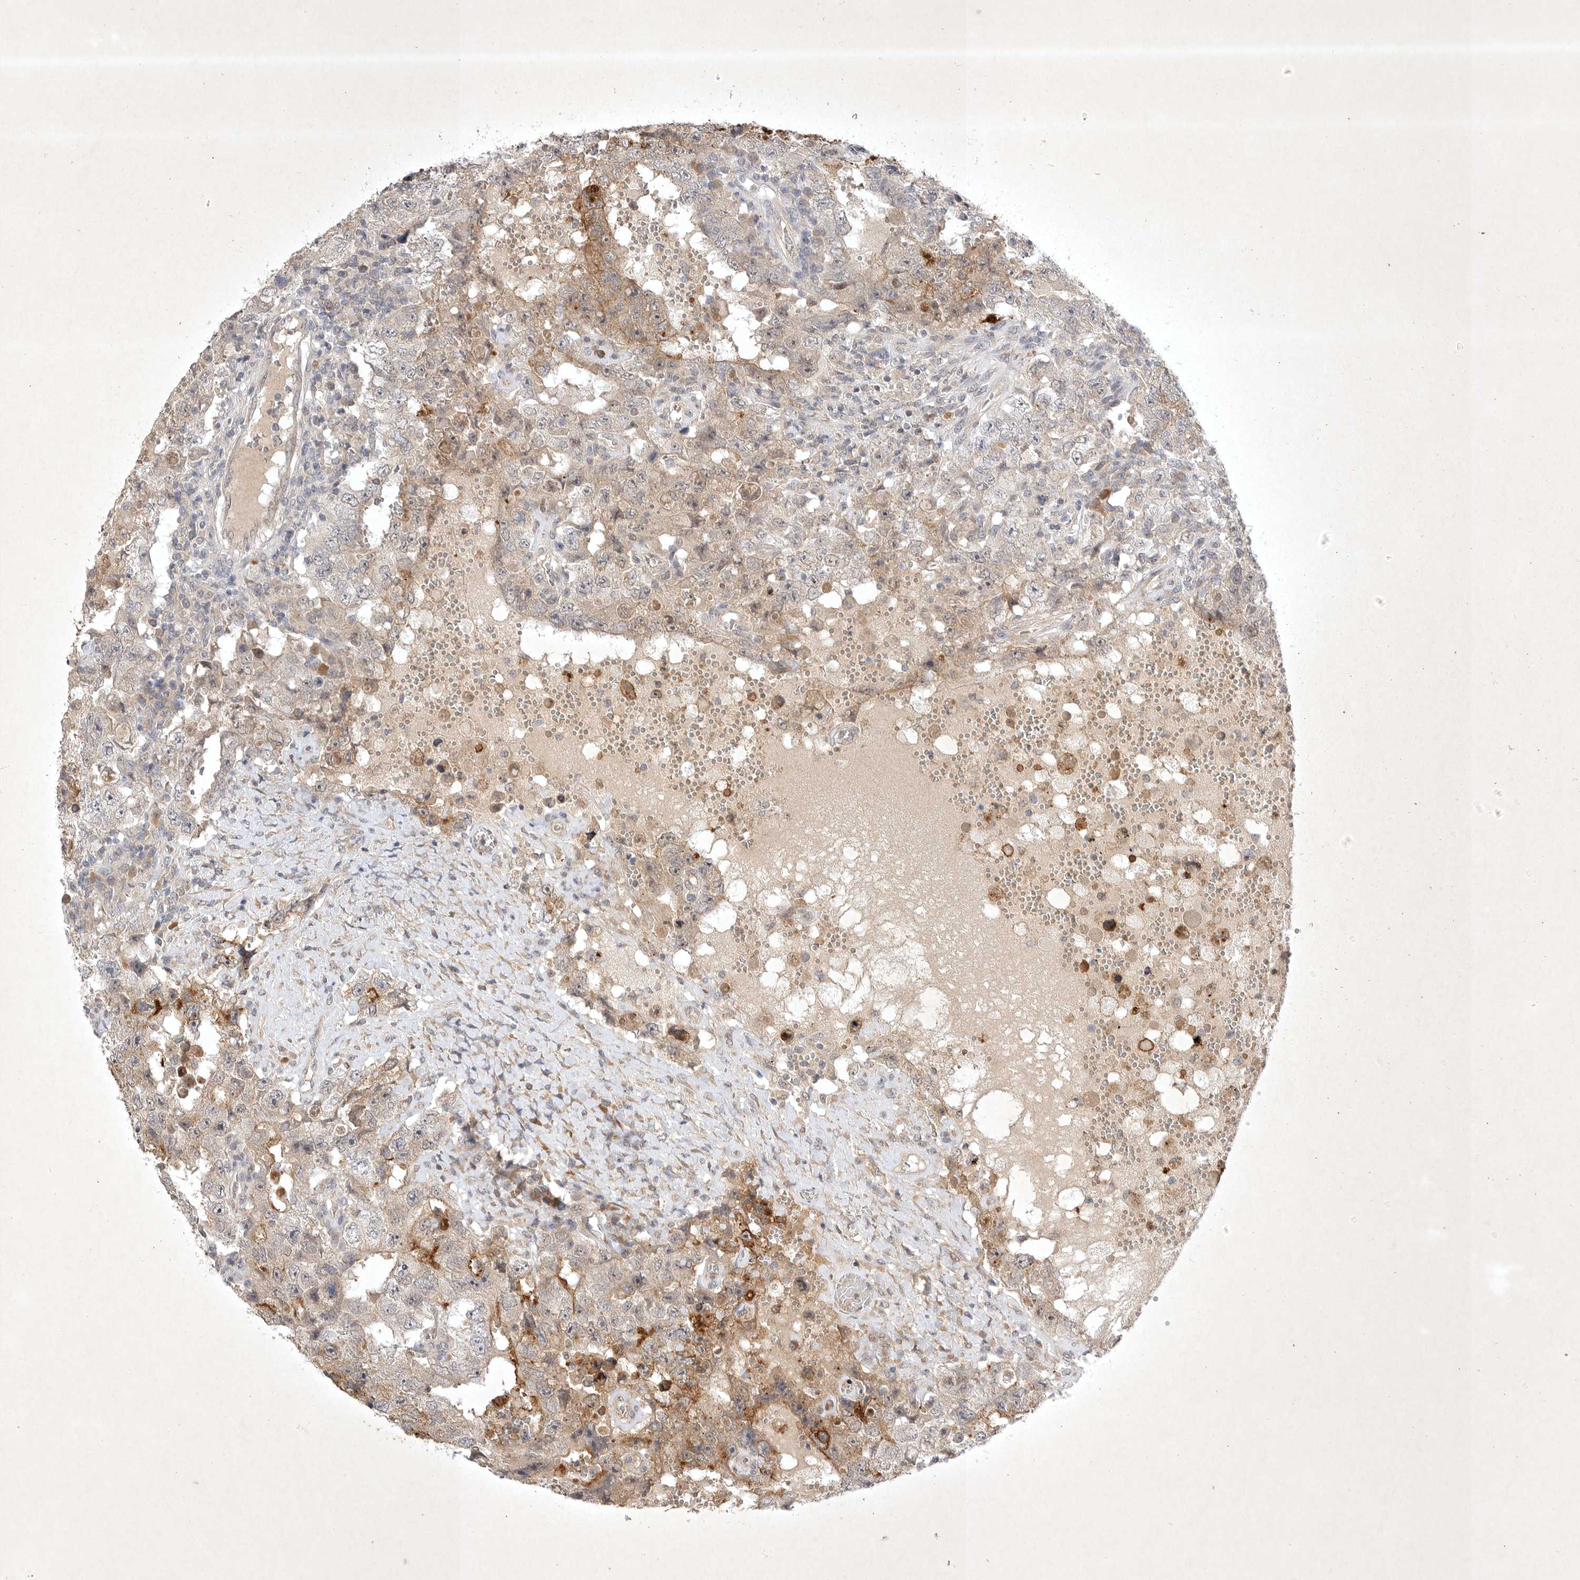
{"staining": {"intensity": "weak", "quantity": "25%-75%", "location": "cytoplasmic/membranous"}, "tissue": "testis cancer", "cell_type": "Tumor cells", "image_type": "cancer", "snomed": [{"axis": "morphology", "description": "Carcinoma, Embryonal, NOS"}, {"axis": "topography", "description": "Testis"}], "caption": "This is an image of immunohistochemistry (IHC) staining of testis cancer (embryonal carcinoma), which shows weak positivity in the cytoplasmic/membranous of tumor cells.", "gene": "PTPDC1", "patient": {"sex": "male", "age": 26}}